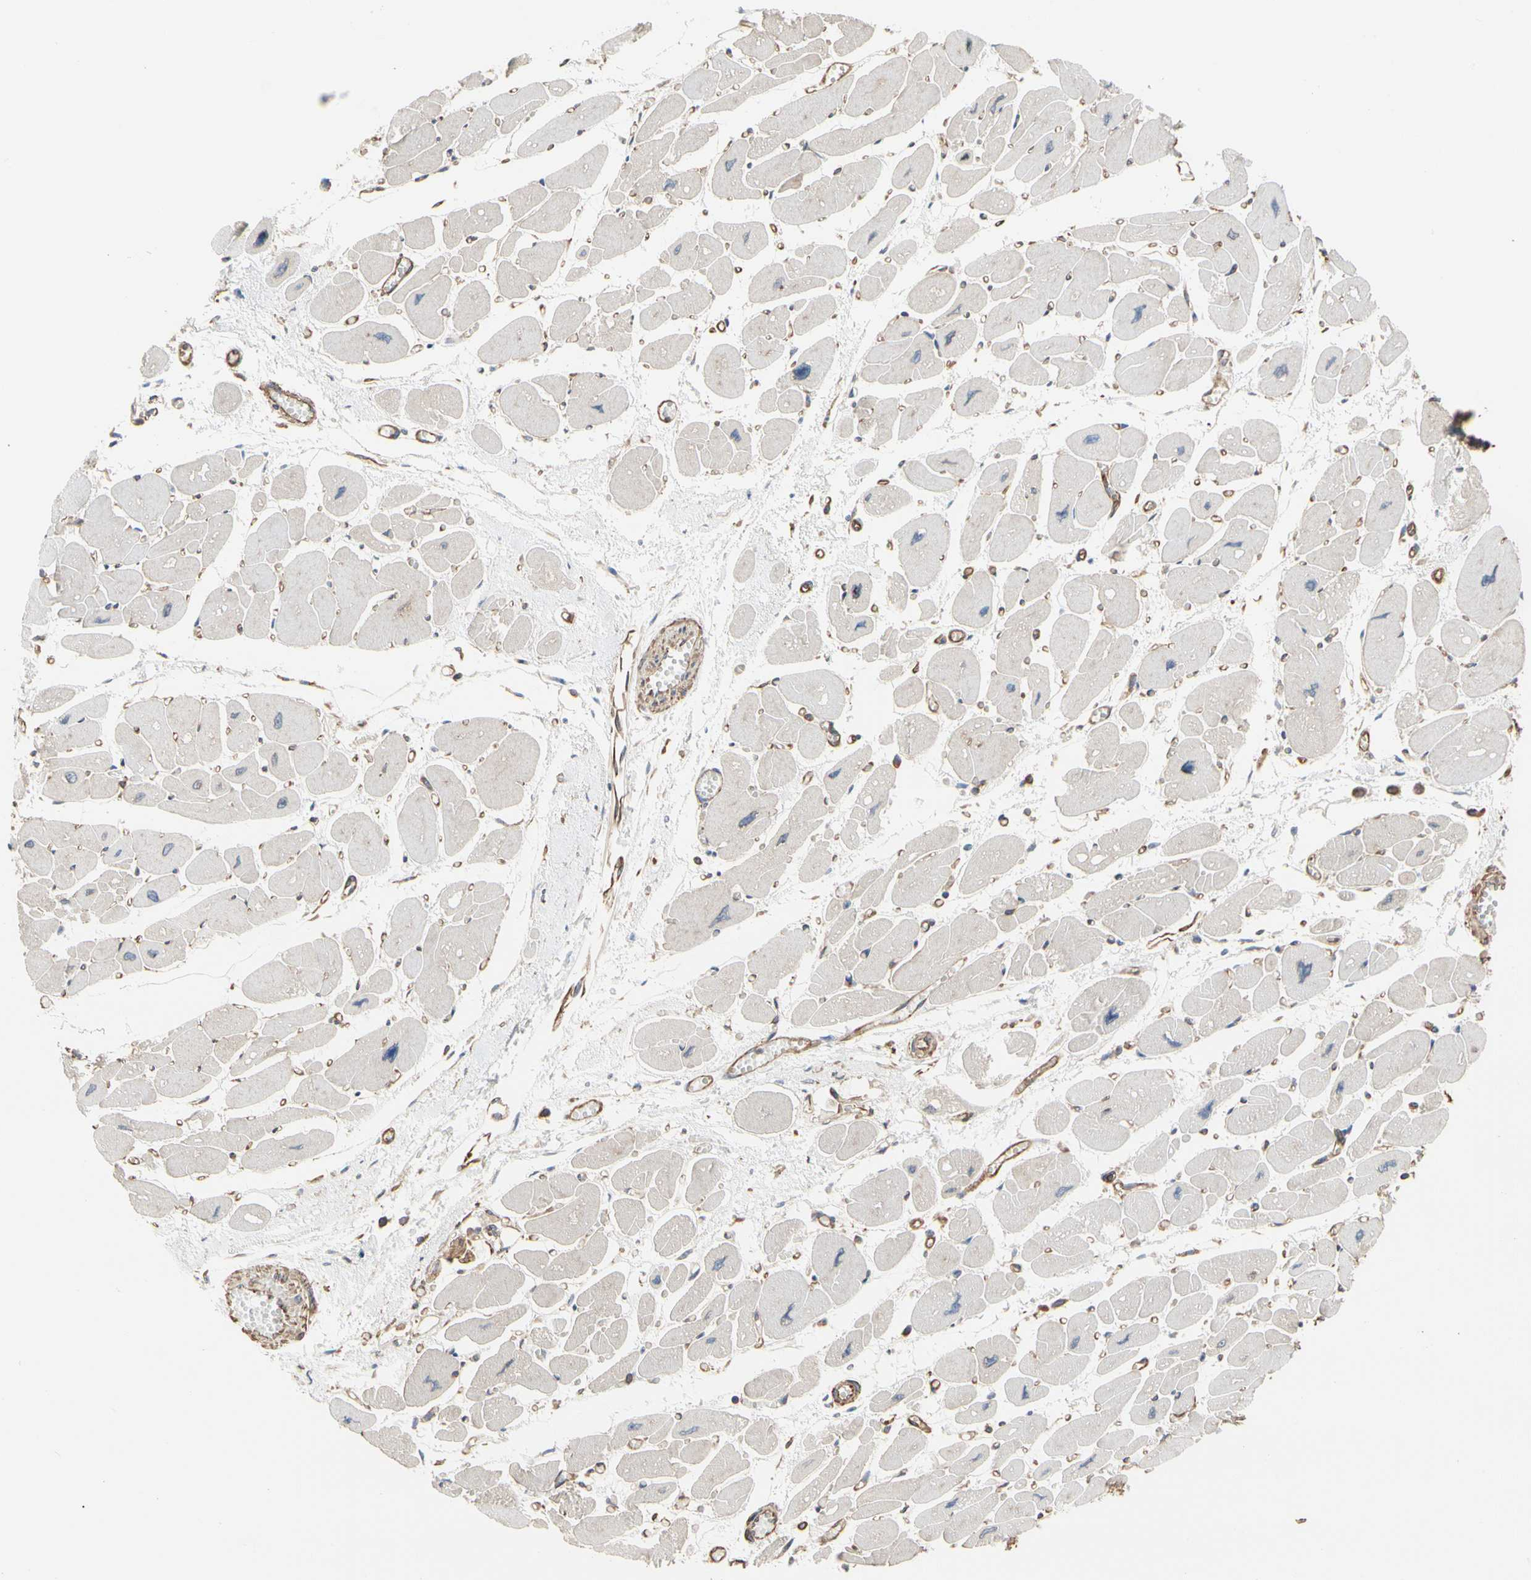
{"staining": {"intensity": "weak", "quantity": "<25%", "location": "cytoplasmic/membranous"}, "tissue": "heart muscle", "cell_type": "Cardiomyocytes", "image_type": "normal", "snomed": [{"axis": "morphology", "description": "Normal tissue, NOS"}, {"axis": "topography", "description": "Heart"}], "caption": "A micrograph of heart muscle stained for a protein exhibits no brown staining in cardiomyocytes.", "gene": "PDZK1", "patient": {"sex": "female", "age": 54}}